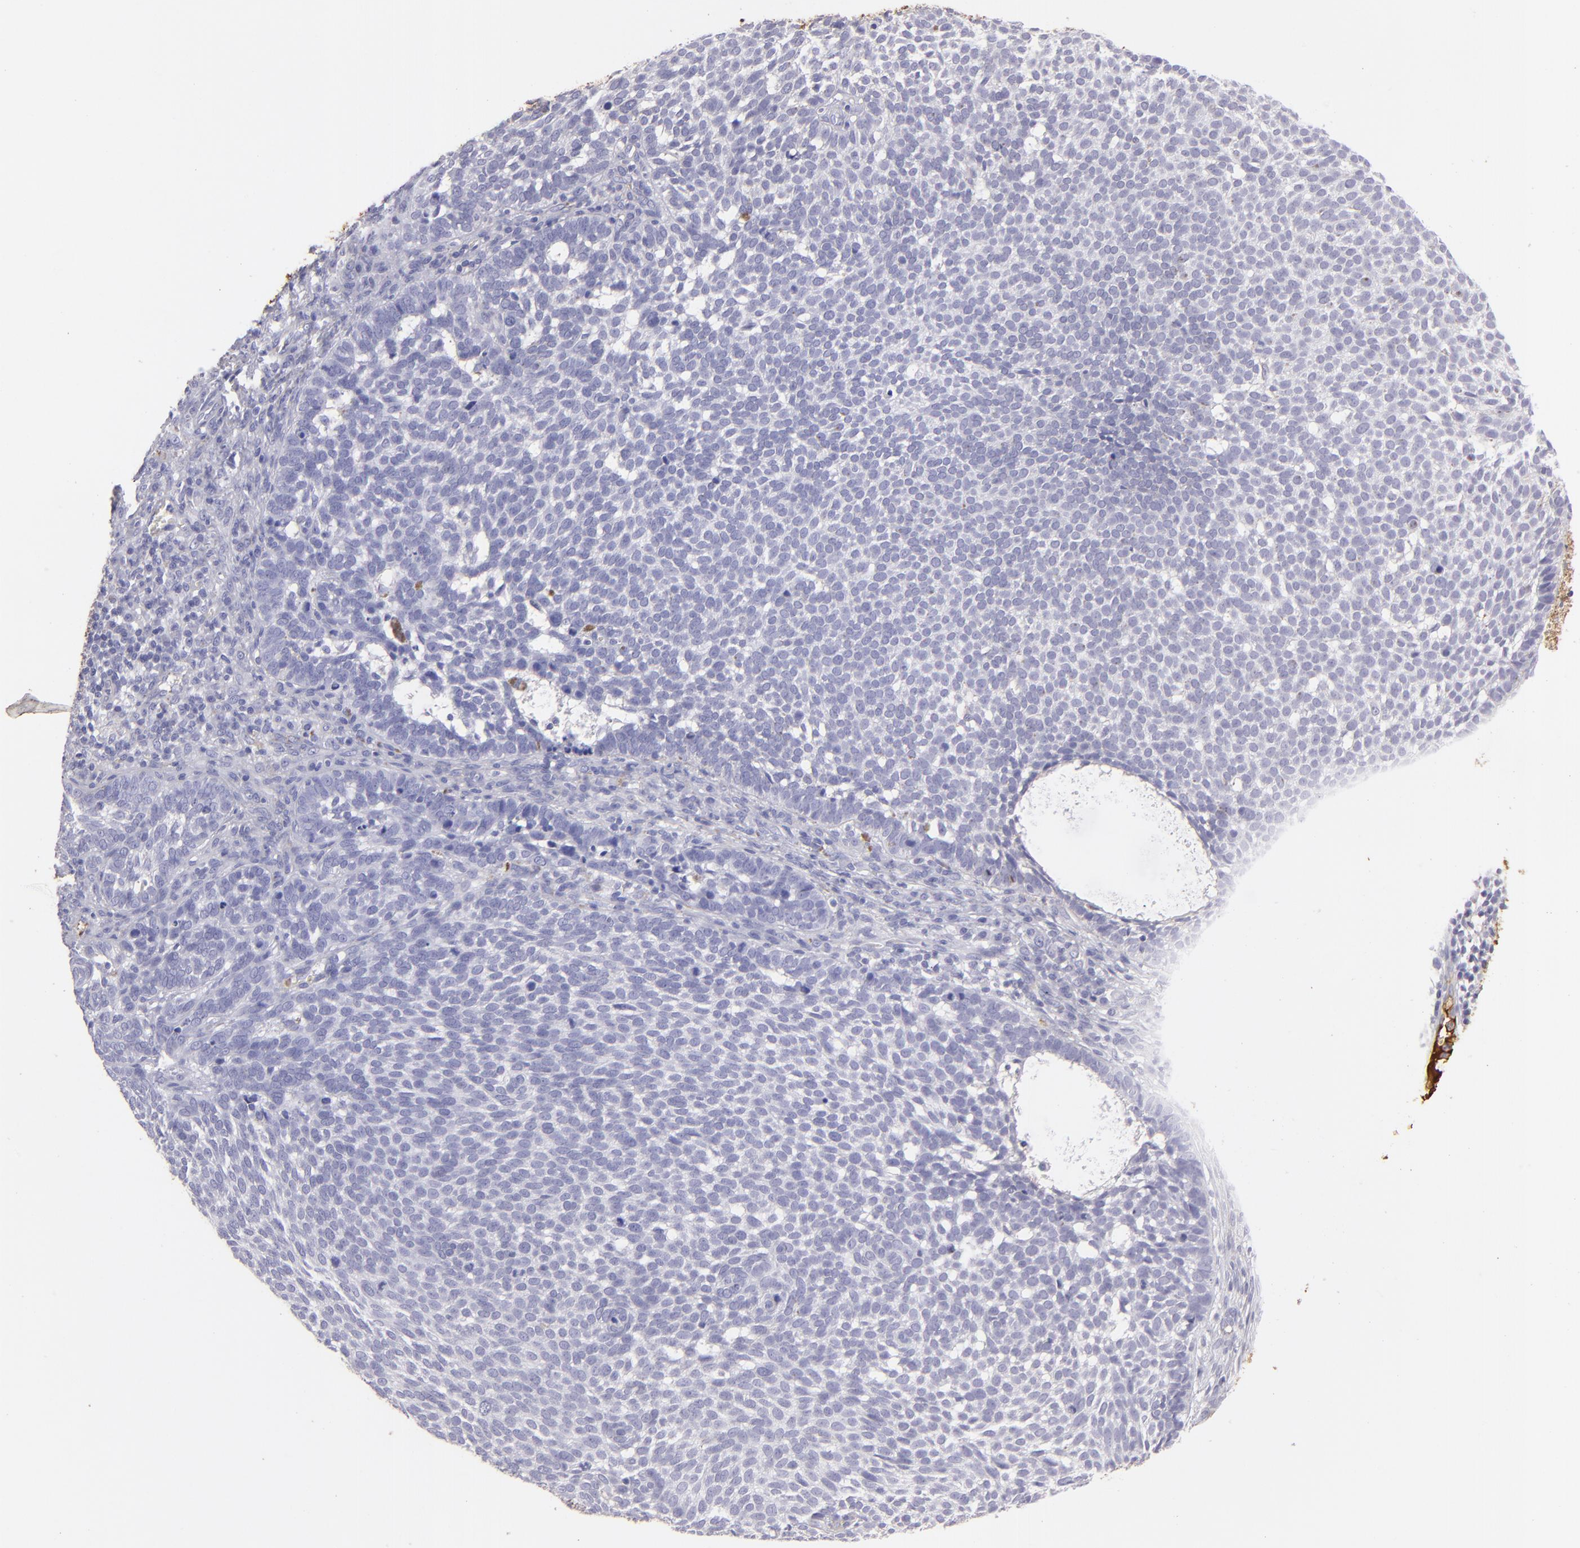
{"staining": {"intensity": "negative", "quantity": "none", "location": "none"}, "tissue": "skin cancer", "cell_type": "Tumor cells", "image_type": "cancer", "snomed": [{"axis": "morphology", "description": "Basal cell carcinoma"}, {"axis": "topography", "description": "Skin"}], "caption": "Human skin cancer stained for a protein using IHC reveals no expression in tumor cells.", "gene": "FGB", "patient": {"sex": "male", "age": 63}}